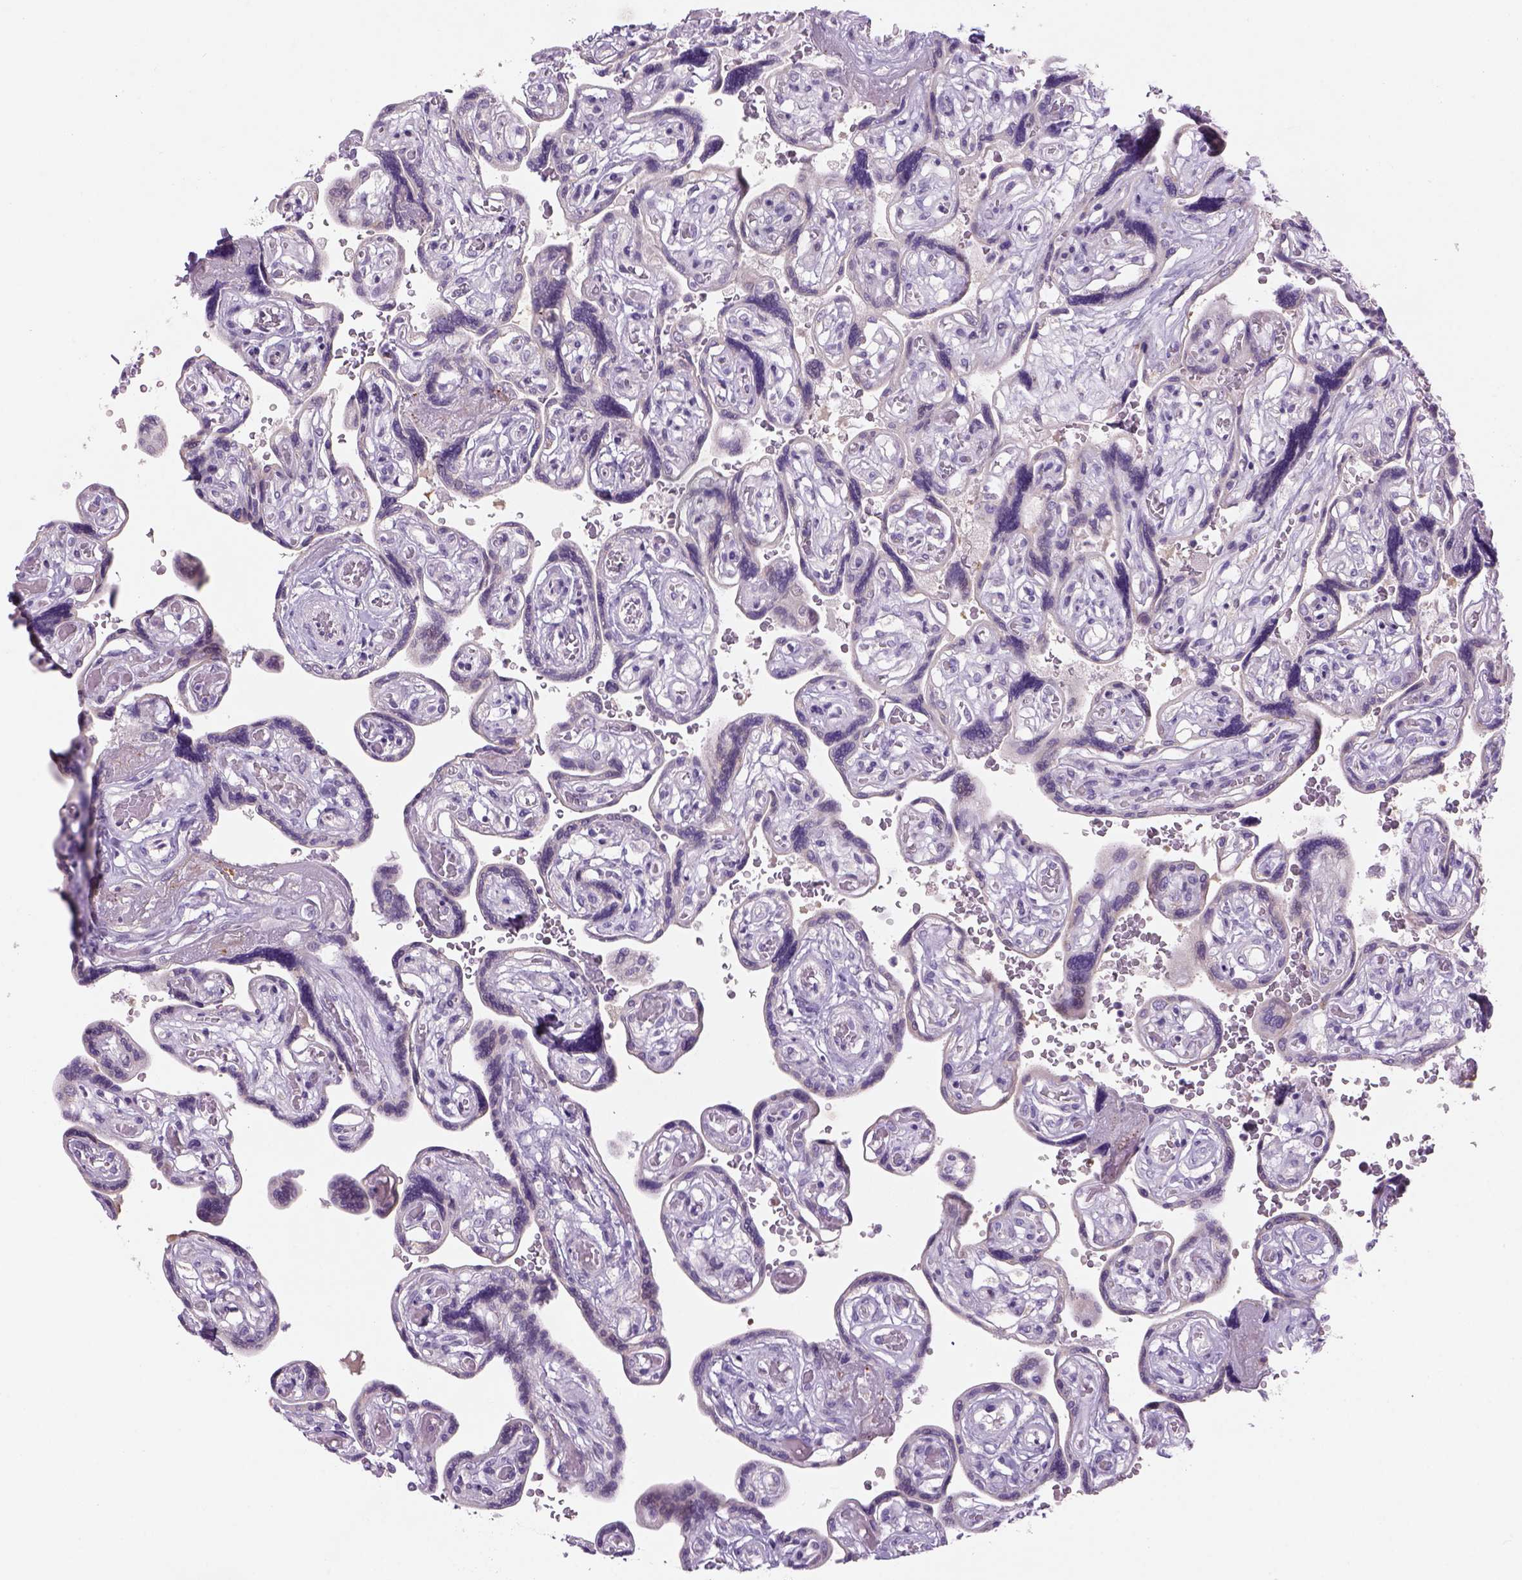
{"staining": {"intensity": "negative", "quantity": "none", "location": "none"}, "tissue": "placenta", "cell_type": "Decidual cells", "image_type": "normal", "snomed": [{"axis": "morphology", "description": "Normal tissue, NOS"}, {"axis": "topography", "description": "Placenta"}], "caption": "Micrograph shows no significant protein positivity in decidual cells of normal placenta. (IHC, brightfield microscopy, high magnification).", "gene": "ADGRV1", "patient": {"sex": "female", "age": 32}}